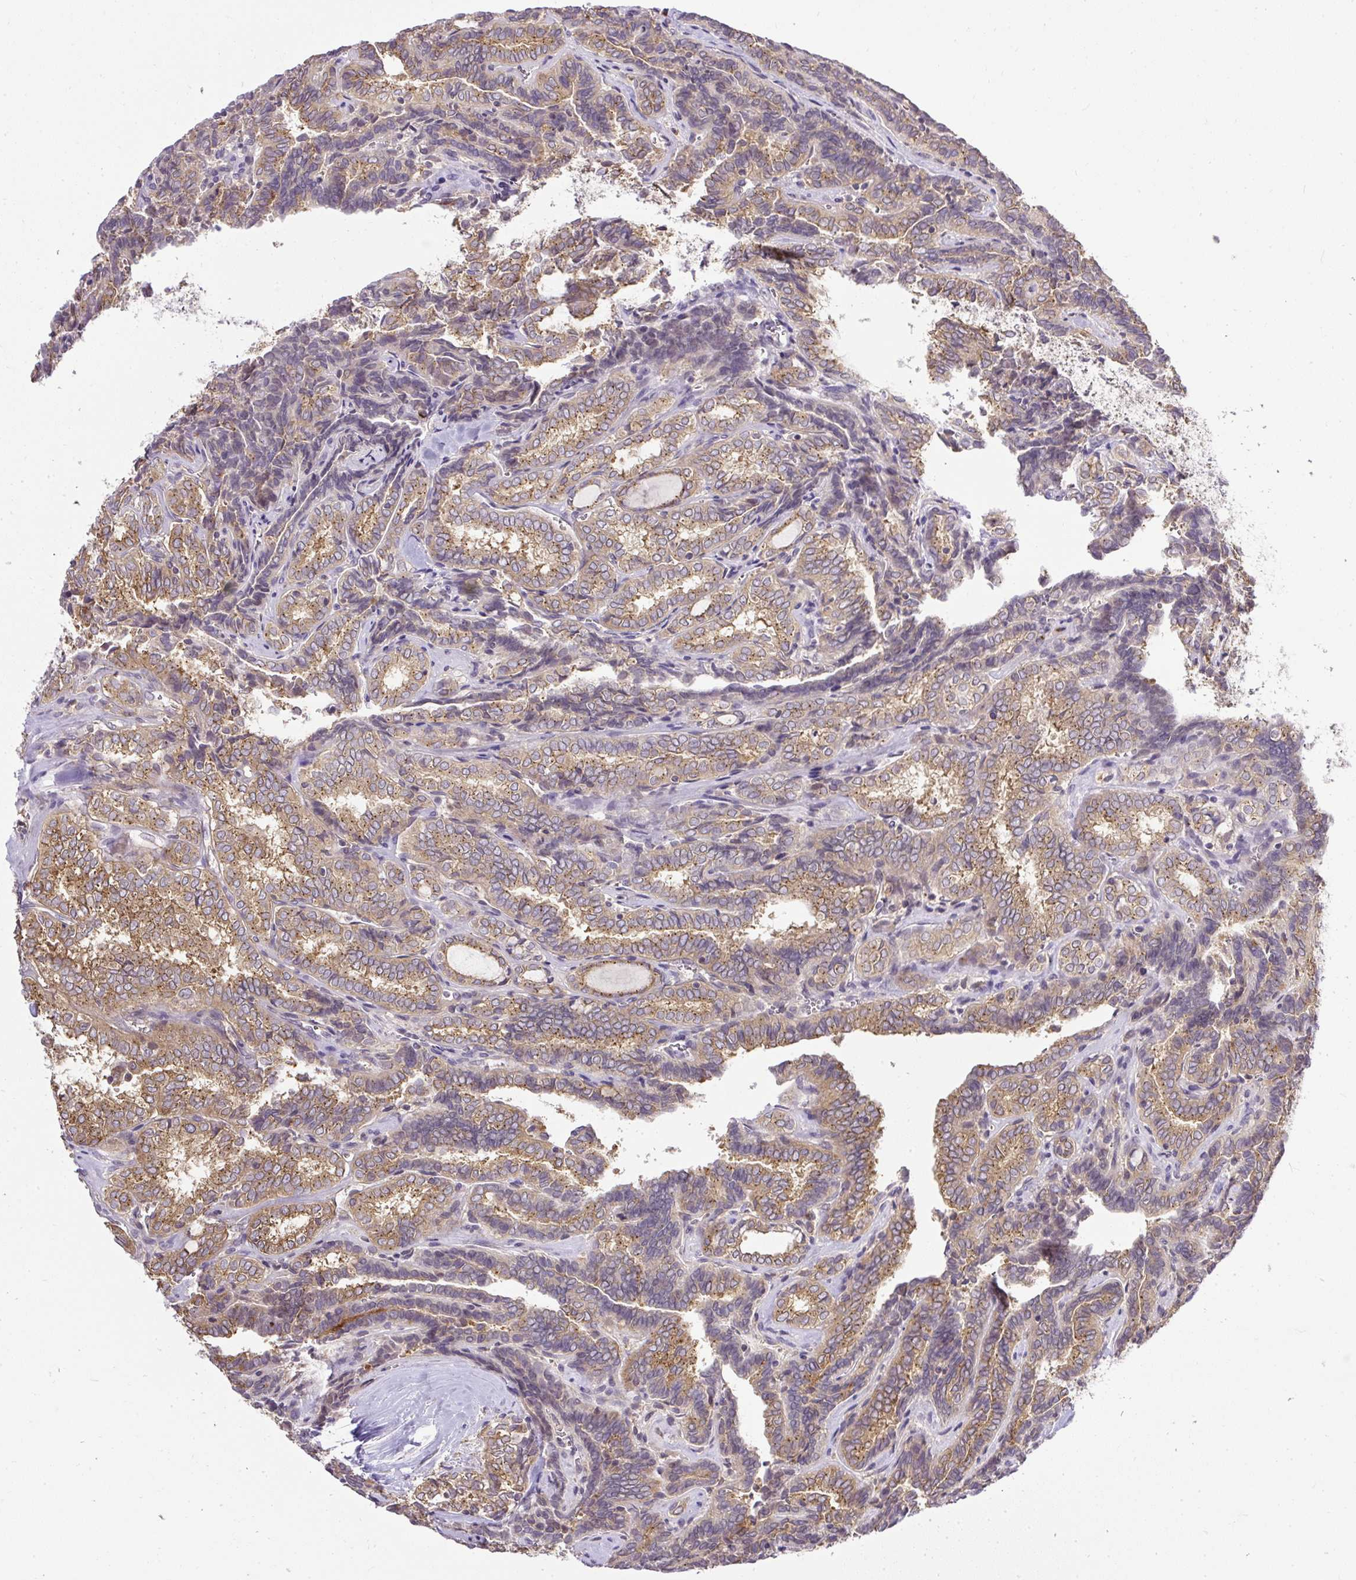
{"staining": {"intensity": "moderate", "quantity": "25%-75%", "location": "cytoplasmic/membranous"}, "tissue": "thyroid cancer", "cell_type": "Tumor cells", "image_type": "cancer", "snomed": [{"axis": "morphology", "description": "Papillary adenocarcinoma, NOS"}, {"axis": "topography", "description": "Thyroid gland"}], "caption": "The image exhibits staining of thyroid cancer, revealing moderate cytoplasmic/membranous protein staining (brown color) within tumor cells. The staining is performed using DAB (3,3'-diaminobenzidine) brown chromogen to label protein expression. The nuclei are counter-stained blue using hematoxylin.", "gene": "SMC4", "patient": {"sex": "female", "age": 30}}